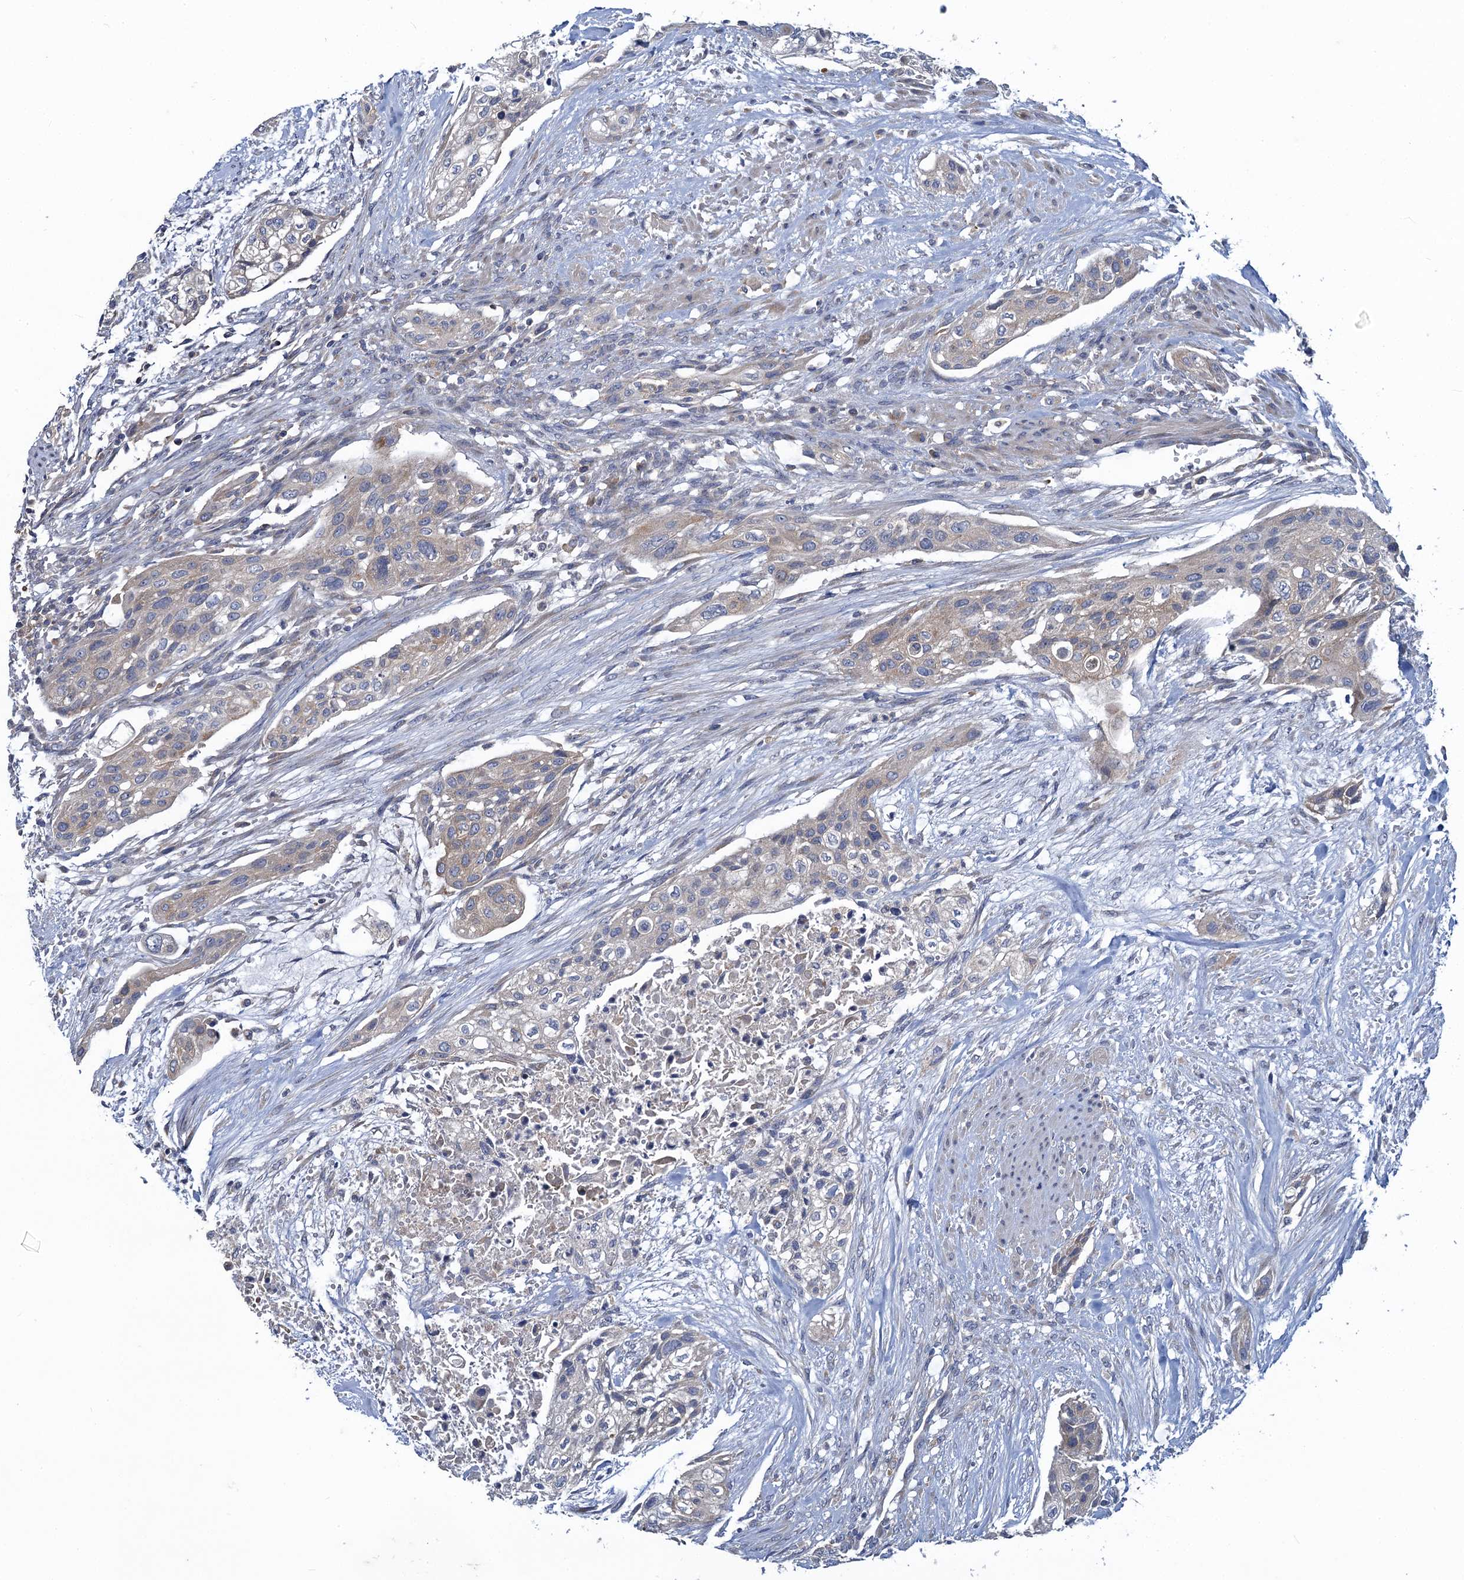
{"staining": {"intensity": "weak", "quantity": "<25%", "location": "cytoplasmic/membranous"}, "tissue": "urothelial cancer", "cell_type": "Tumor cells", "image_type": "cancer", "snomed": [{"axis": "morphology", "description": "Urothelial carcinoma, High grade"}, {"axis": "topography", "description": "Urinary bladder"}], "caption": "Tumor cells are negative for brown protein staining in urothelial cancer.", "gene": "SNAP29", "patient": {"sex": "male", "age": 35}}